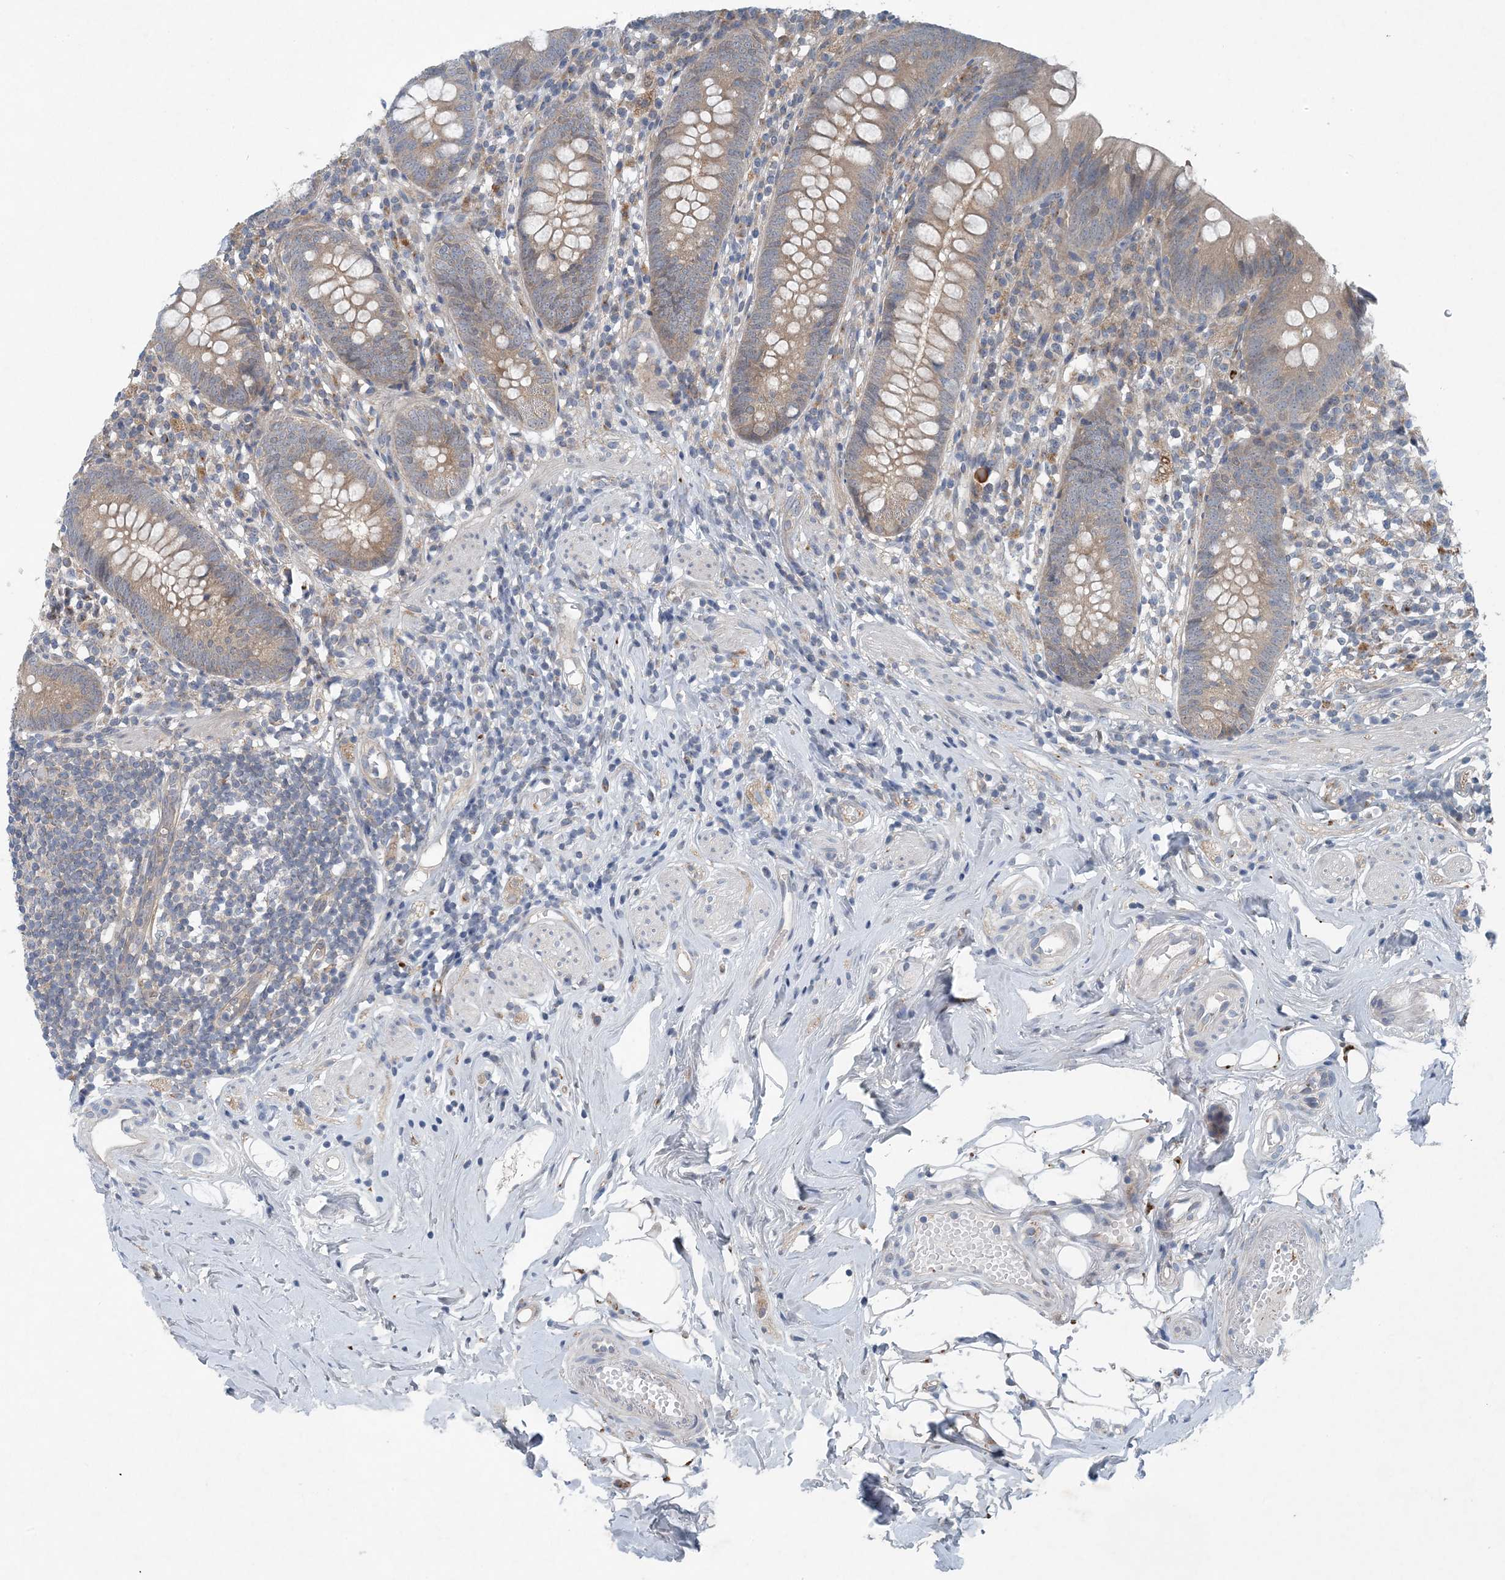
{"staining": {"intensity": "weak", "quantity": "25%-75%", "location": "cytoplasmic/membranous"}, "tissue": "appendix", "cell_type": "Glandular cells", "image_type": "normal", "snomed": [{"axis": "morphology", "description": "Normal tissue, NOS"}, {"axis": "topography", "description": "Appendix"}], "caption": "Appendix stained with DAB immunohistochemistry (IHC) displays low levels of weak cytoplasmic/membranous positivity in about 25%-75% of glandular cells. (DAB IHC with brightfield microscopy, high magnification).", "gene": "HIKESHI", "patient": {"sex": "female", "age": 62}}